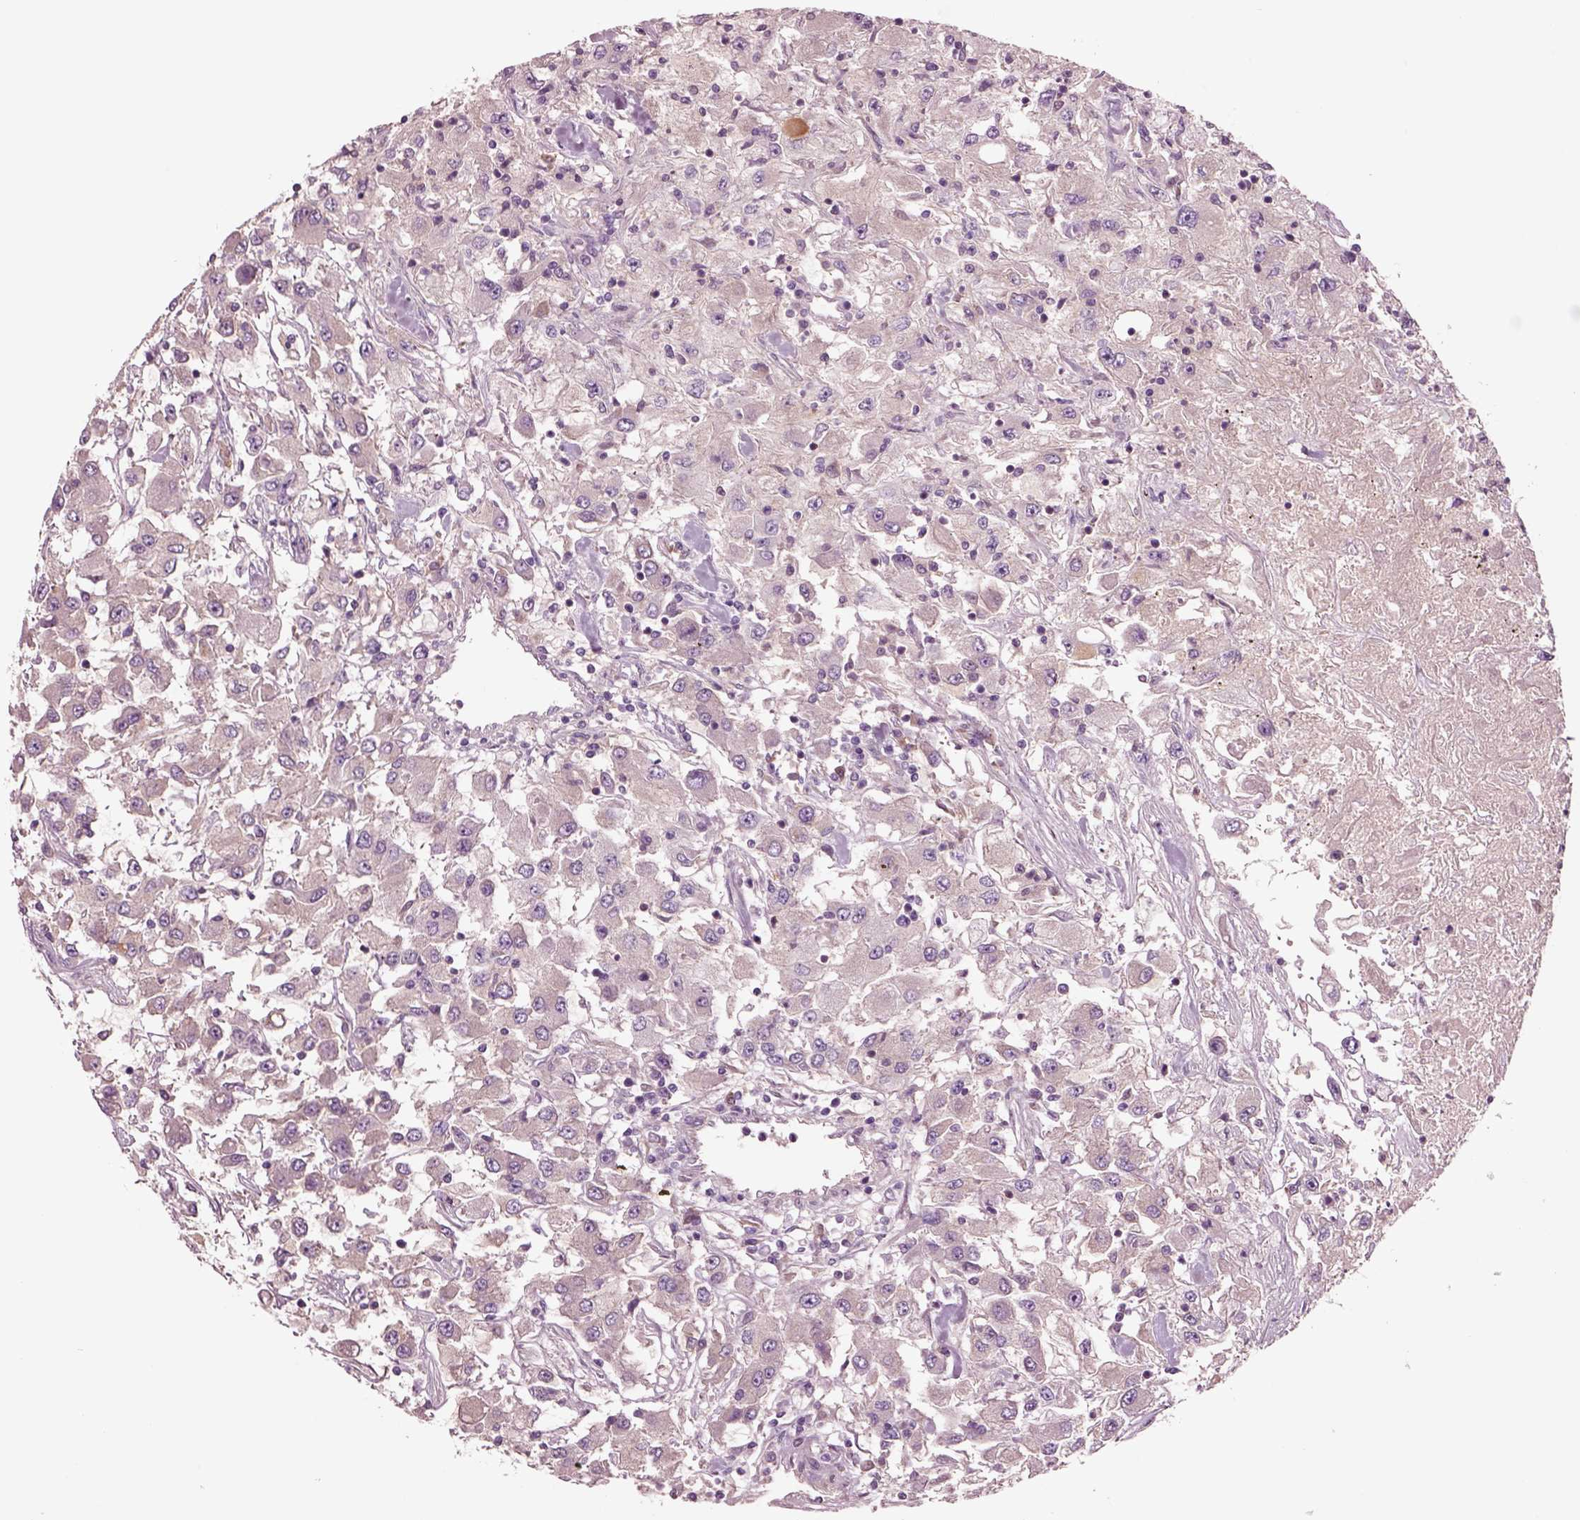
{"staining": {"intensity": "negative", "quantity": "none", "location": "none"}, "tissue": "renal cancer", "cell_type": "Tumor cells", "image_type": "cancer", "snomed": [{"axis": "morphology", "description": "Adenocarcinoma, NOS"}, {"axis": "topography", "description": "Kidney"}], "caption": "Tumor cells are negative for brown protein staining in renal adenocarcinoma. (DAB immunohistochemistry visualized using brightfield microscopy, high magnification).", "gene": "HTR1B", "patient": {"sex": "female", "age": 67}}